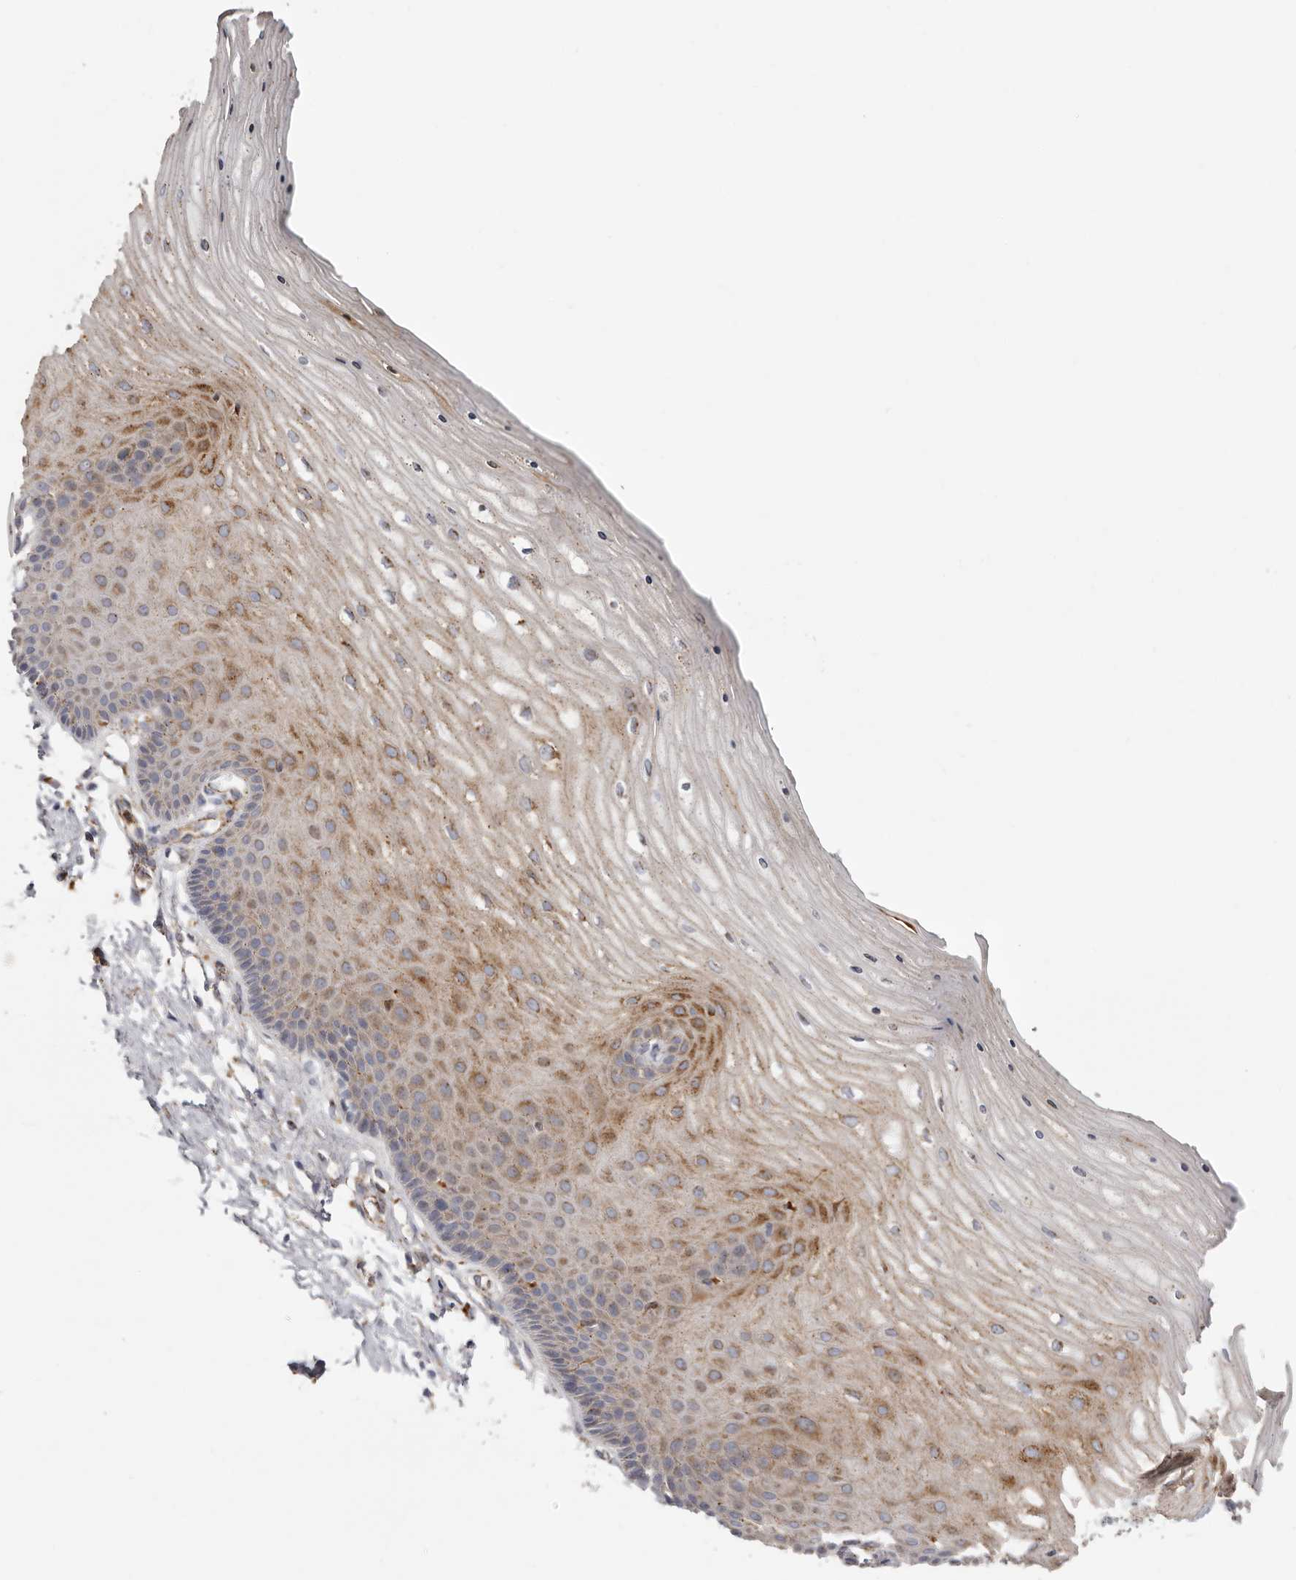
{"staining": {"intensity": "weak", "quantity": ">75%", "location": "cytoplasmic/membranous"}, "tissue": "cervix", "cell_type": "Glandular cells", "image_type": "normal", "snomed": [{"axis": "morphology", "description": "Normal tissue, NOS"}, {"axis": "topography", "description": "Cervix"}], "caption": "Protein expression analysis of unremarkable cervix shows weak cytoplasmic/membranous staining in about >75% of glandular cells.", "gene": "GRN", "patient": {"sex": "female", "age": 55}}